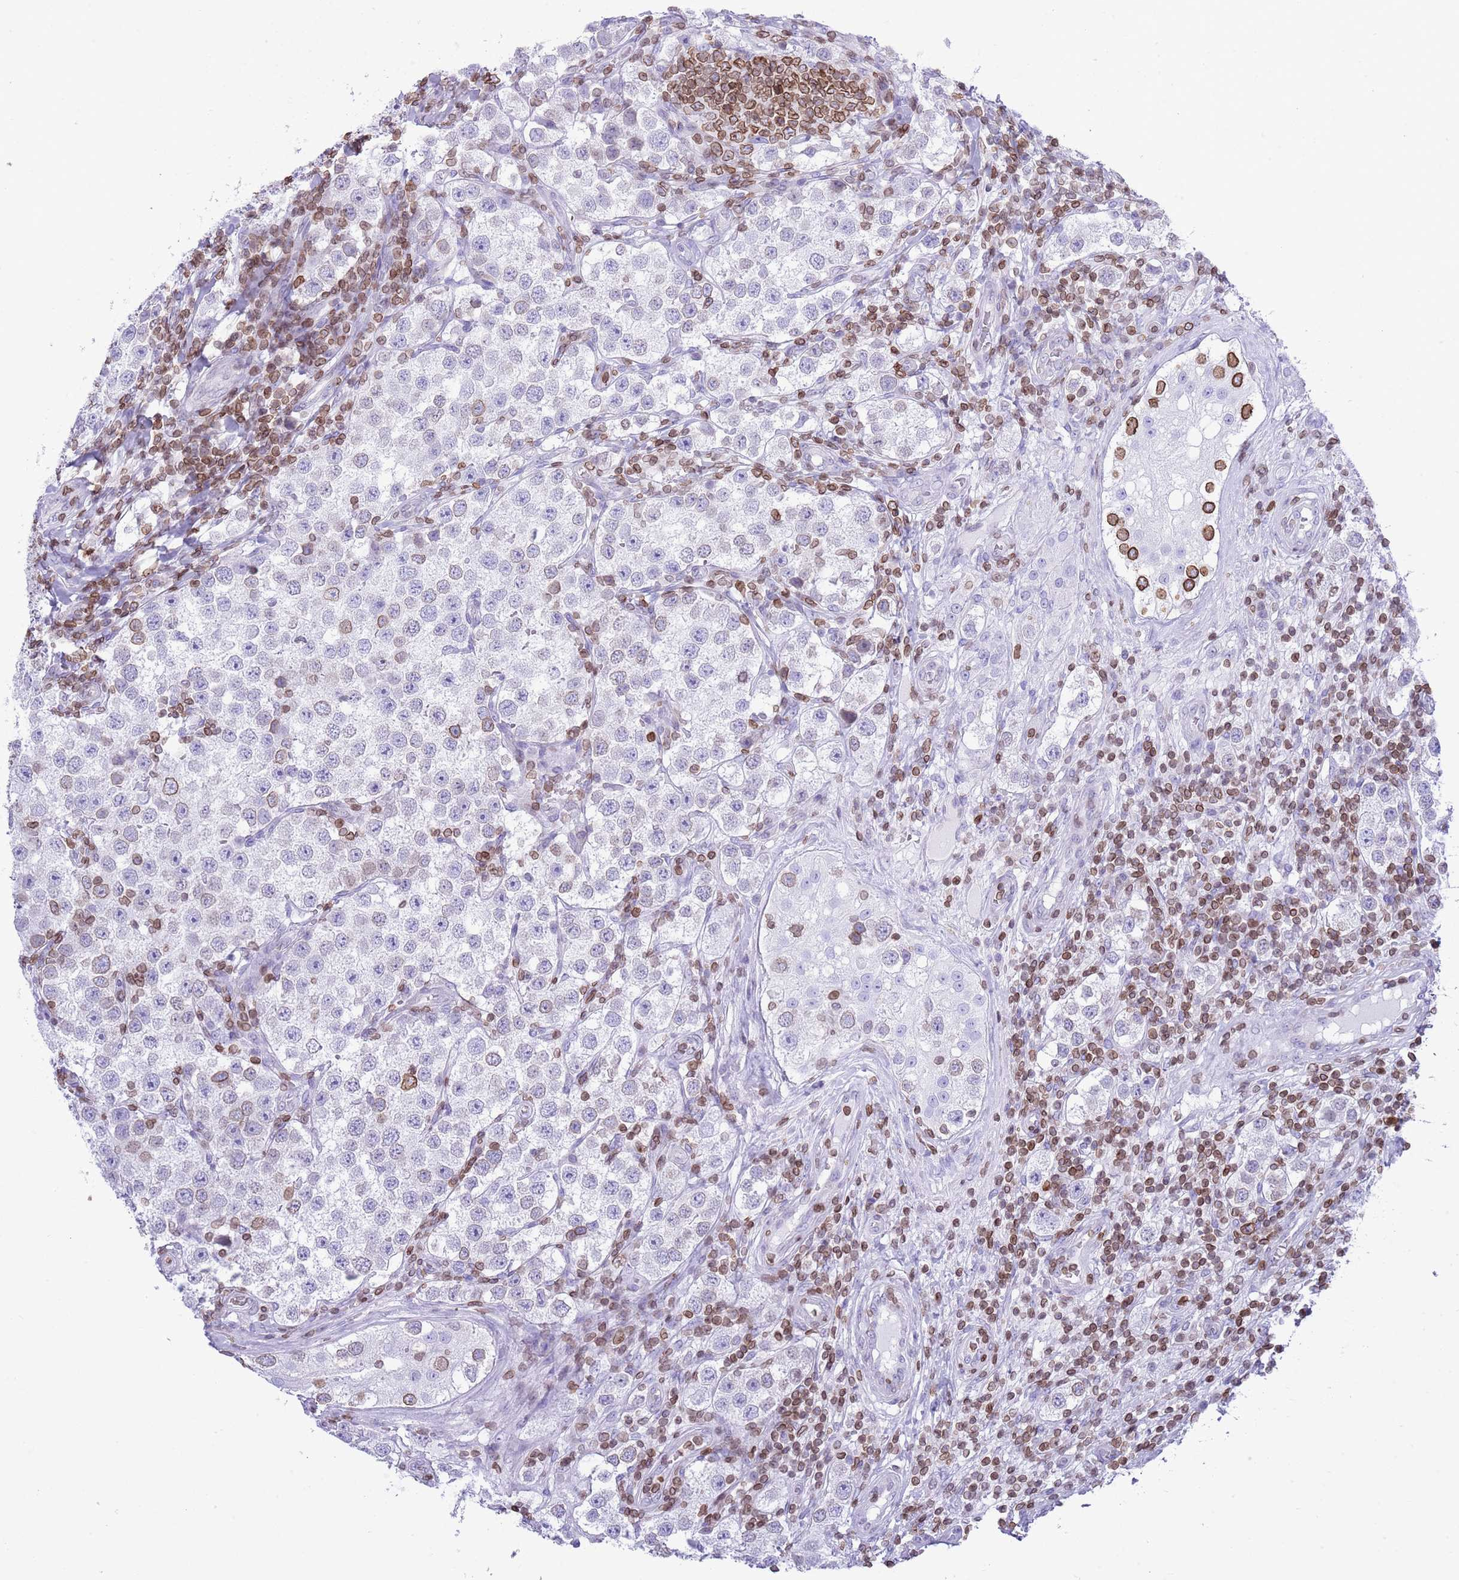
{"staining": {"intensity": "moderate", "quantity": "25%-75%", "location": "cytoplasmic/membranous,nuclear"}, "tissue": "testis cancer", "cell_type": "Tumor cells", "image_type": "cancer", "snomed": [{"axis": "morphology", "description": "Seminoma, NOS"}, {"axis": "topography", "description": "Testis"}], "caption": "Testis cancer stained for a protein demonstrates moderate cytoplasmic/membranous and nuclear positivity in tumor cells. (DAB (3,3'-diaminobenzidine) IHC with brightfield microscopy, high magnification).", "gene": "LBR", "patient": {"sex": "male", "age": 37}}